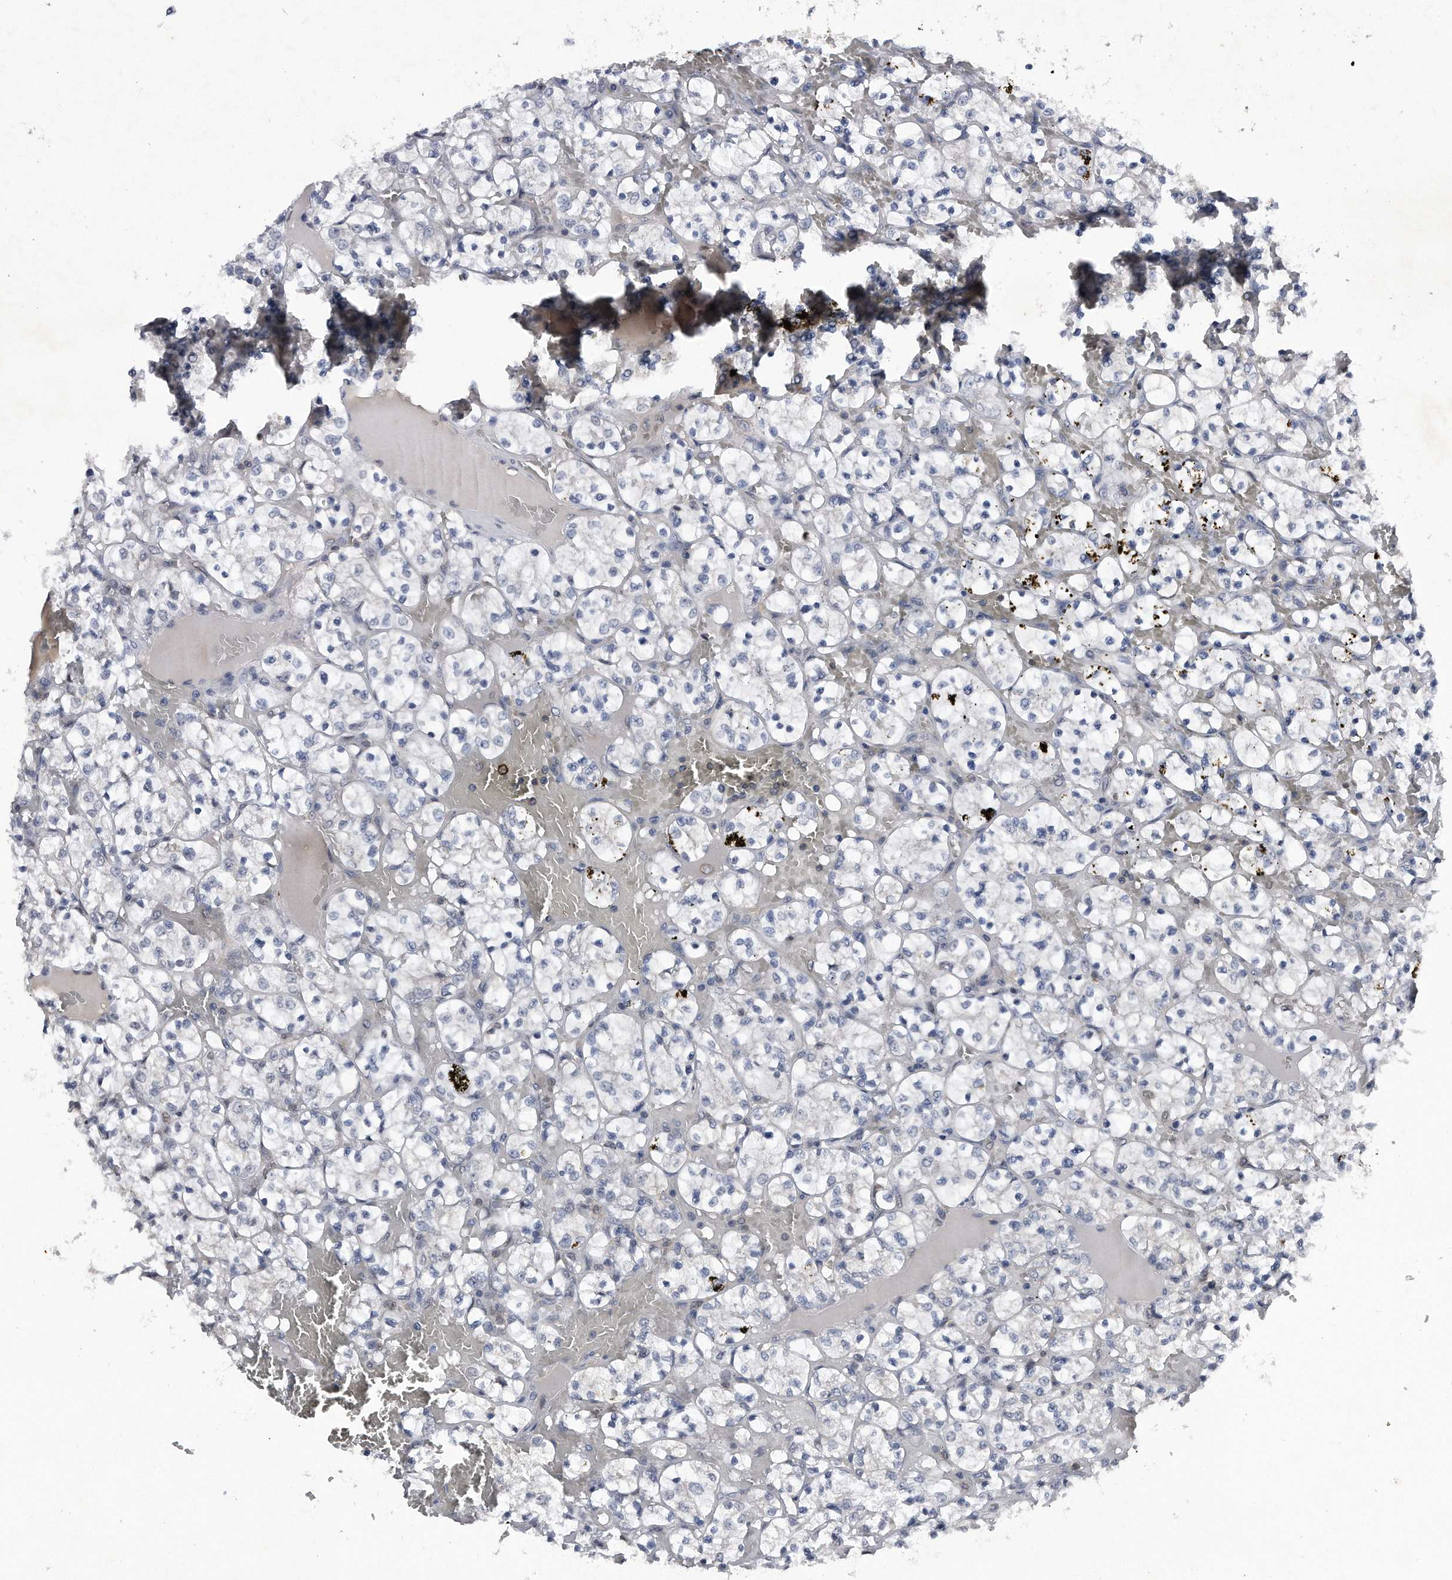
{"staining": {"intensity": "negative", "quantity": "none", "location": "none"}, "tissue": "renal cancer", "cell_type": "Tumor cells", "image_type": "cancer", "snomed": [{"axis": "morphology", "description": "Adenocarcinoma, NOS"}, {"axis": "topography", "description": "Kidney"}], "caption": "The micrograph exhibits no staining of tumor cells in adenocarcinoma (renal).", "gene": "VIRMA", "patient": {"sex": "female", "age": 69}}